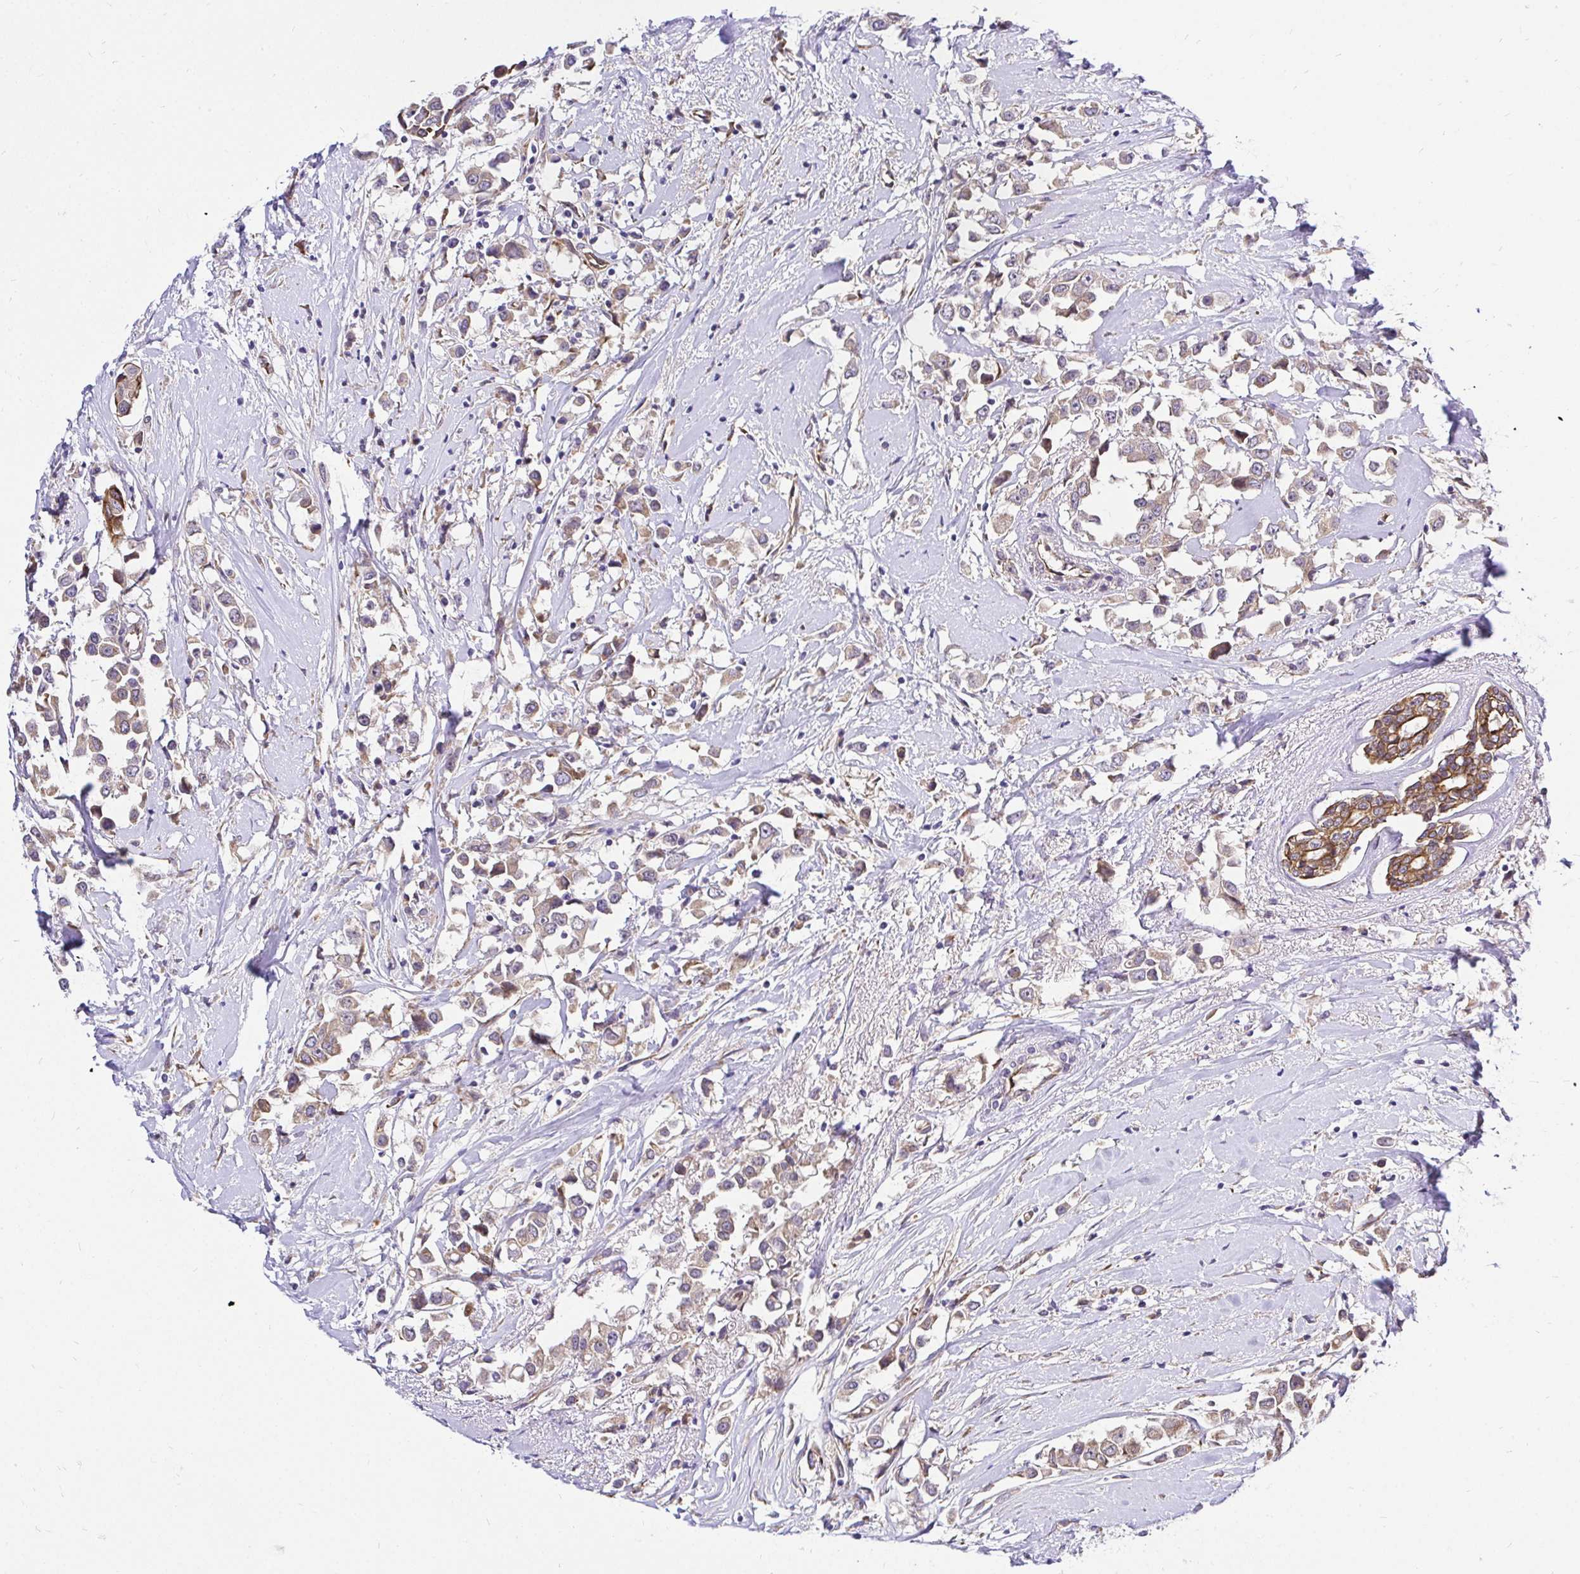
{"staining": {"intensity": "weak", "quantity": ">75%", "location": "cytoplasmic/membranous"}, "tissue": "breast cancer", "cell_type": "Tumor cells", "image_type": "cancer", "snomed": [{"axis": "morphology", "description": "Duct carcinoma"}, {"axis": "topography", "description": "Breast"}], "caption": "Immunohistochemistry (IHC) photomicrograph of neoplastic tissue: intraductal carcinoma (breast) stained using IHC exhibits low levels of weak protein expression localized specifically in the cytoplasmic/membranous of tumor cells, appearing as a cytoplasmic/membranous brown color.", "gene": "CCDC122", "patient": {"sex": "female", "age": 61}}